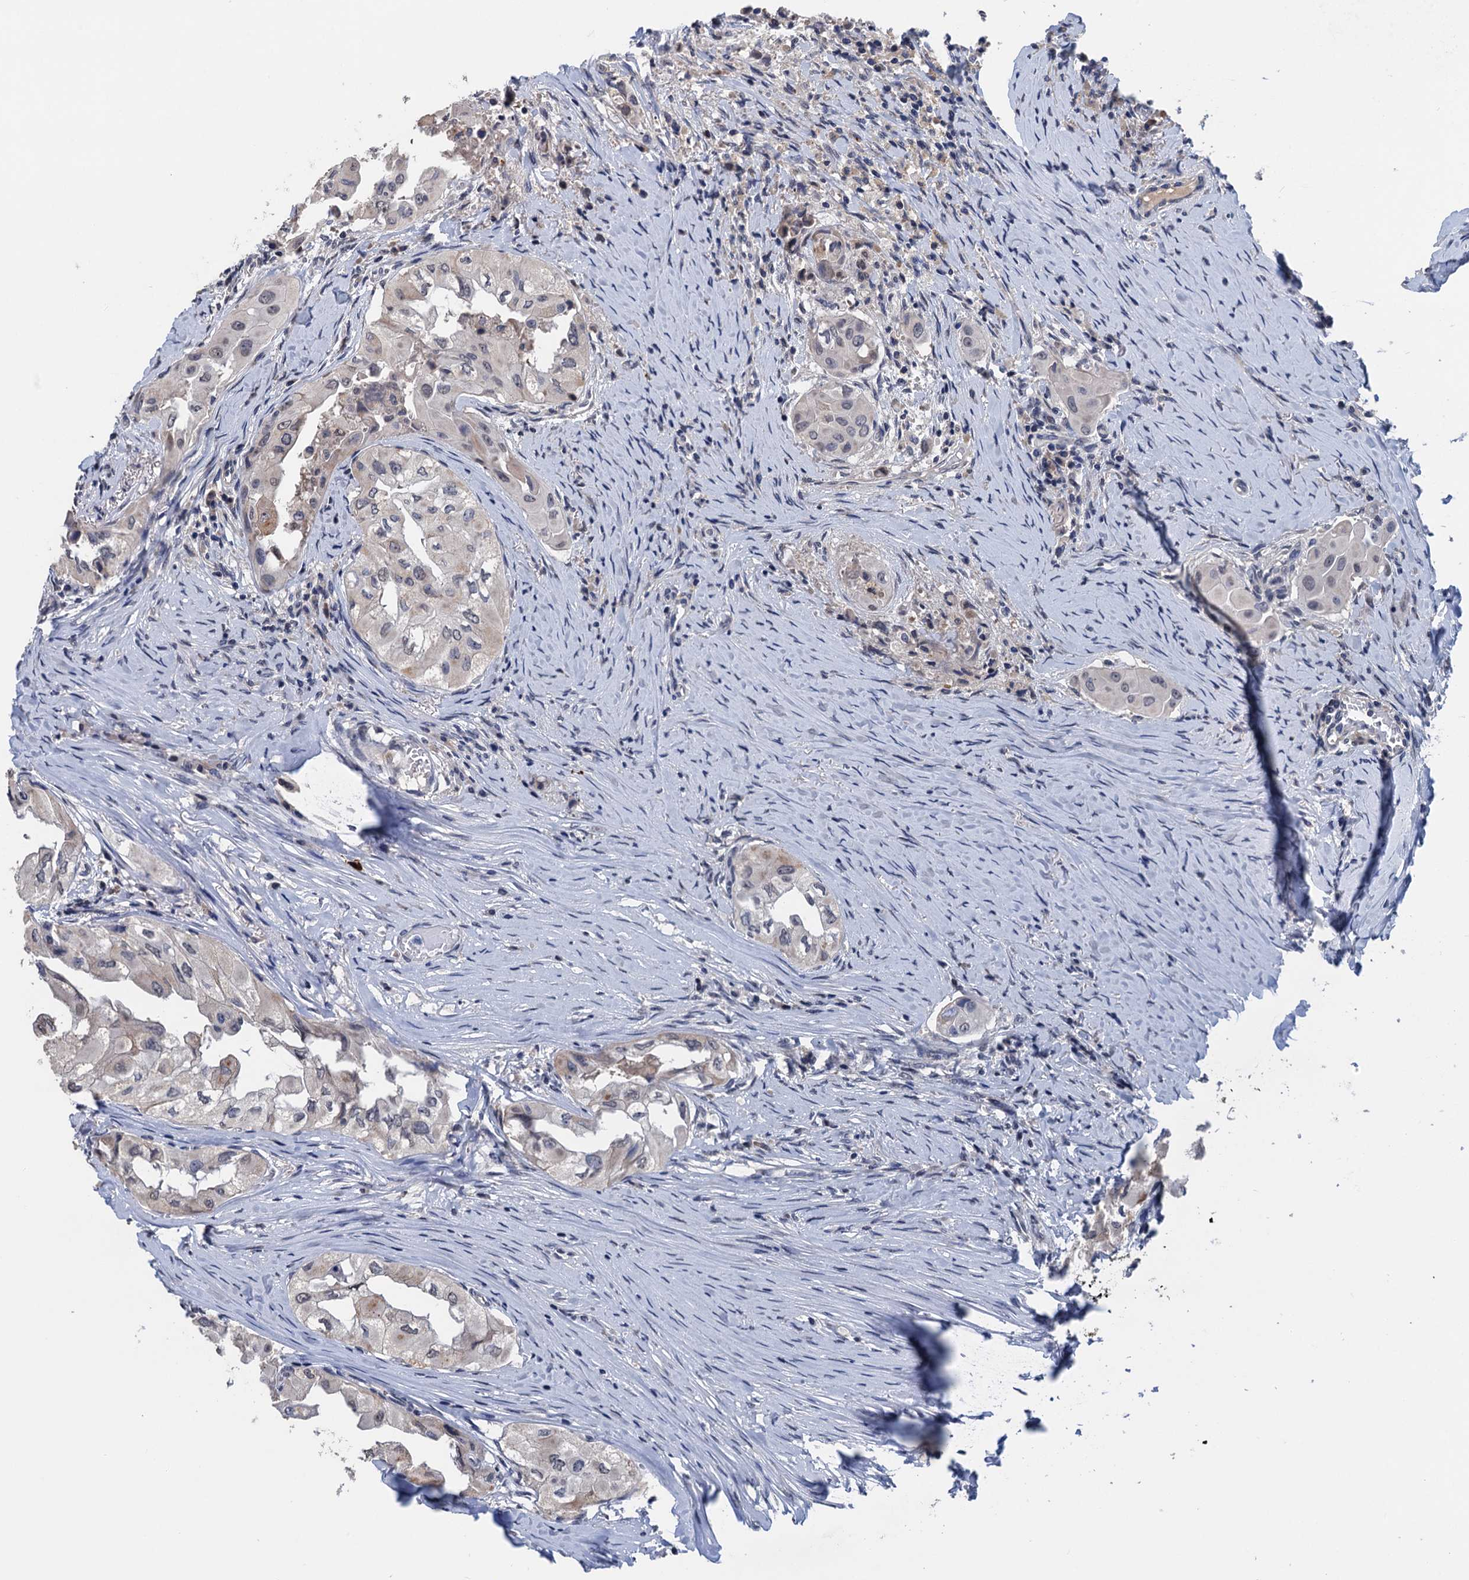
{"staining": {"intensity": "negative", "quantity": "none", "location": "none"}, "tissue": "thyroid cancer", "cell_type": "Tumor cells", "image_type": "cancer", "snomed": [{"axis": "morphology", "description": "Papillary adenocarcinoma, NOS"}, {"axis": "topography", "description": "Thyroid gland"}], "caption": "Human thyroid cancer (papillary adenocarcinoma) stained for a protein using immunohistochemistry displays no staining in tumor cells.", "gene": "ART5", "patient": {"sex": "female", "age": 59}}